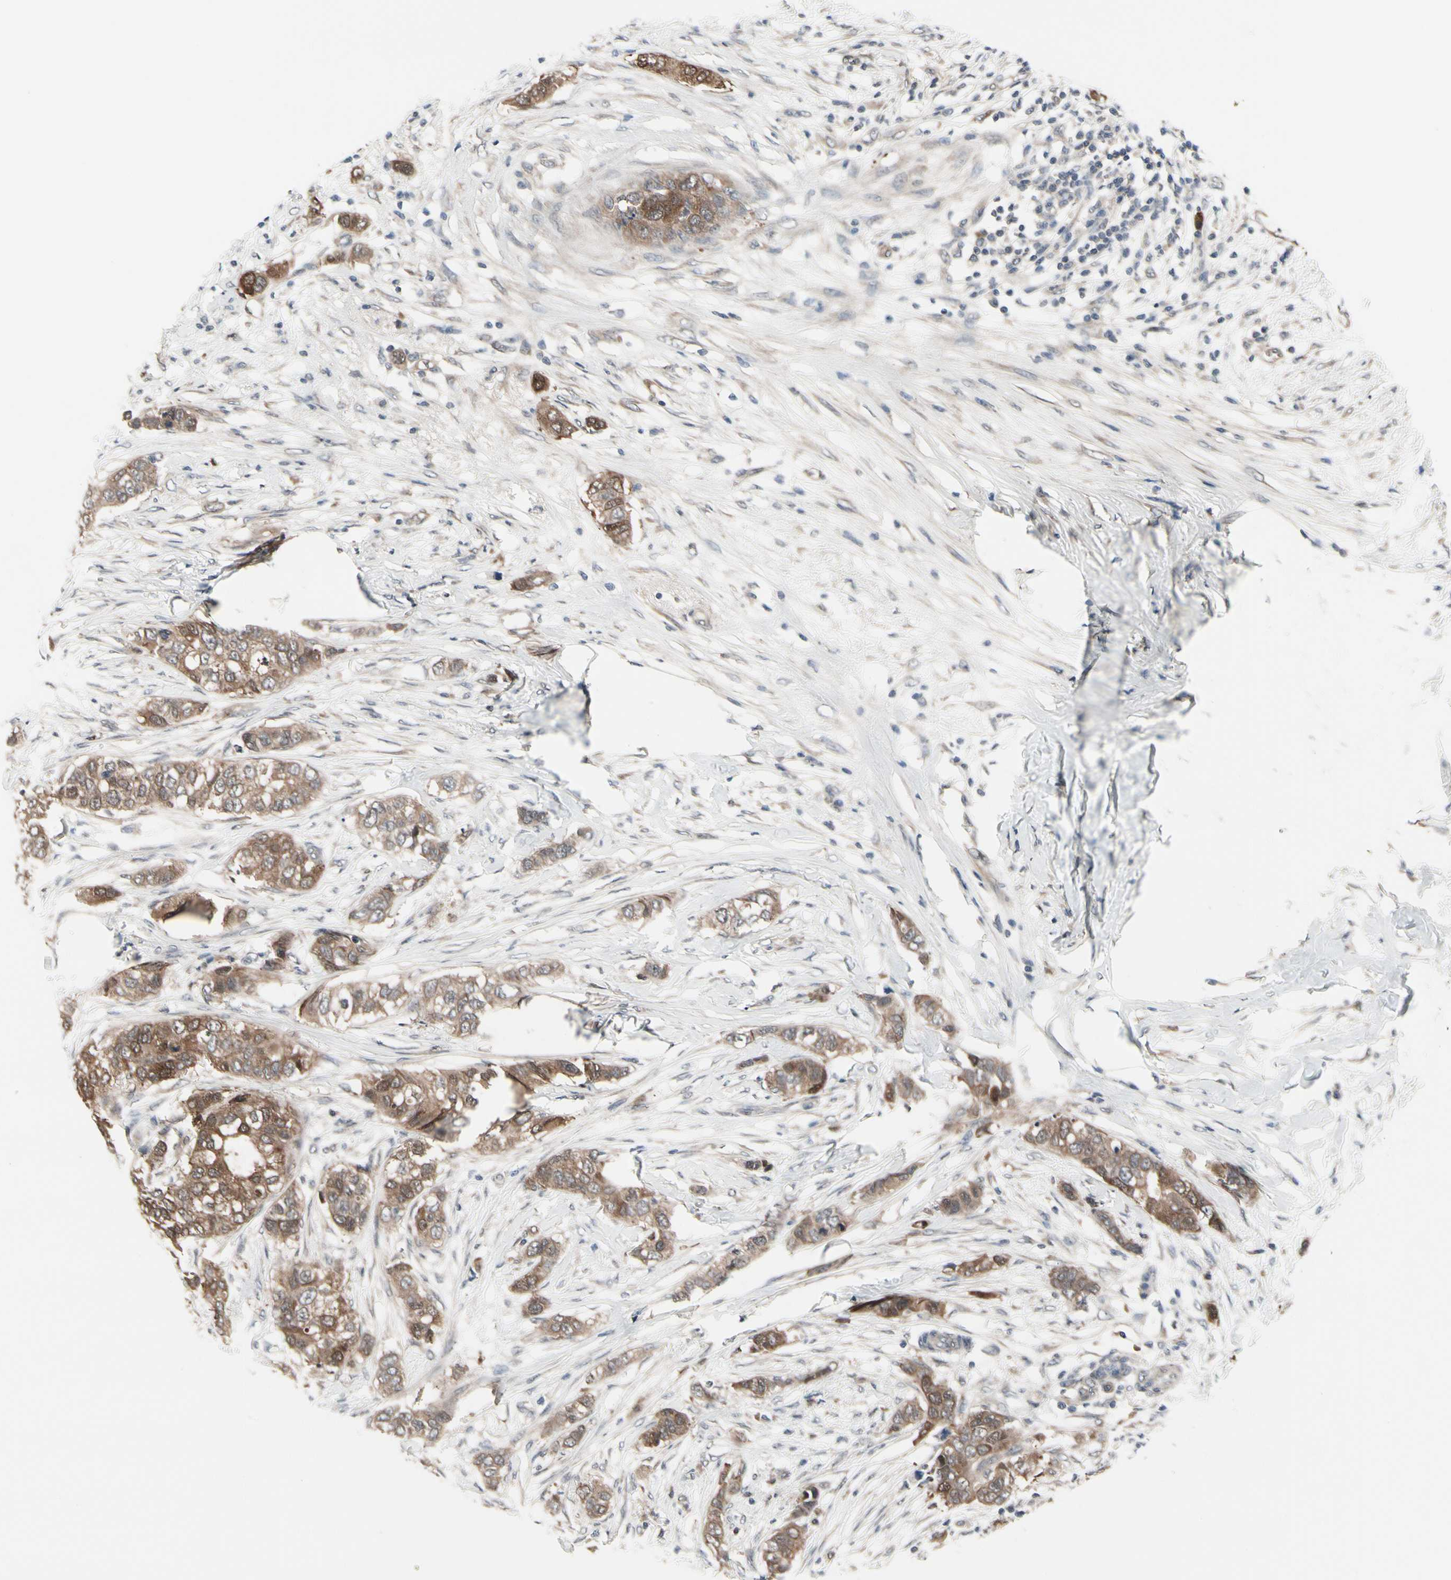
{"staining": {"intensity": "moderate", "quantity": ">75%", "location": "cytoplasmic/membranous"}, "tissue": "breast cancer", "cell_type": "Tumor cells", "image_type": "cancer", "snomed": [{"axis": "morphology", "description": "Duct carcinoma"}, {"axis": "topography", "description": "Breast"}], "caption": "Breast cancer (invasive ductal carcinoma) tissue shows moderate cytoplasmic/membranous expression in approximately >75% of tumor cells, visualized by immunohistochemistry.", "gene": "PRDX6", "patient": {"sex": "female", "age": 50}}